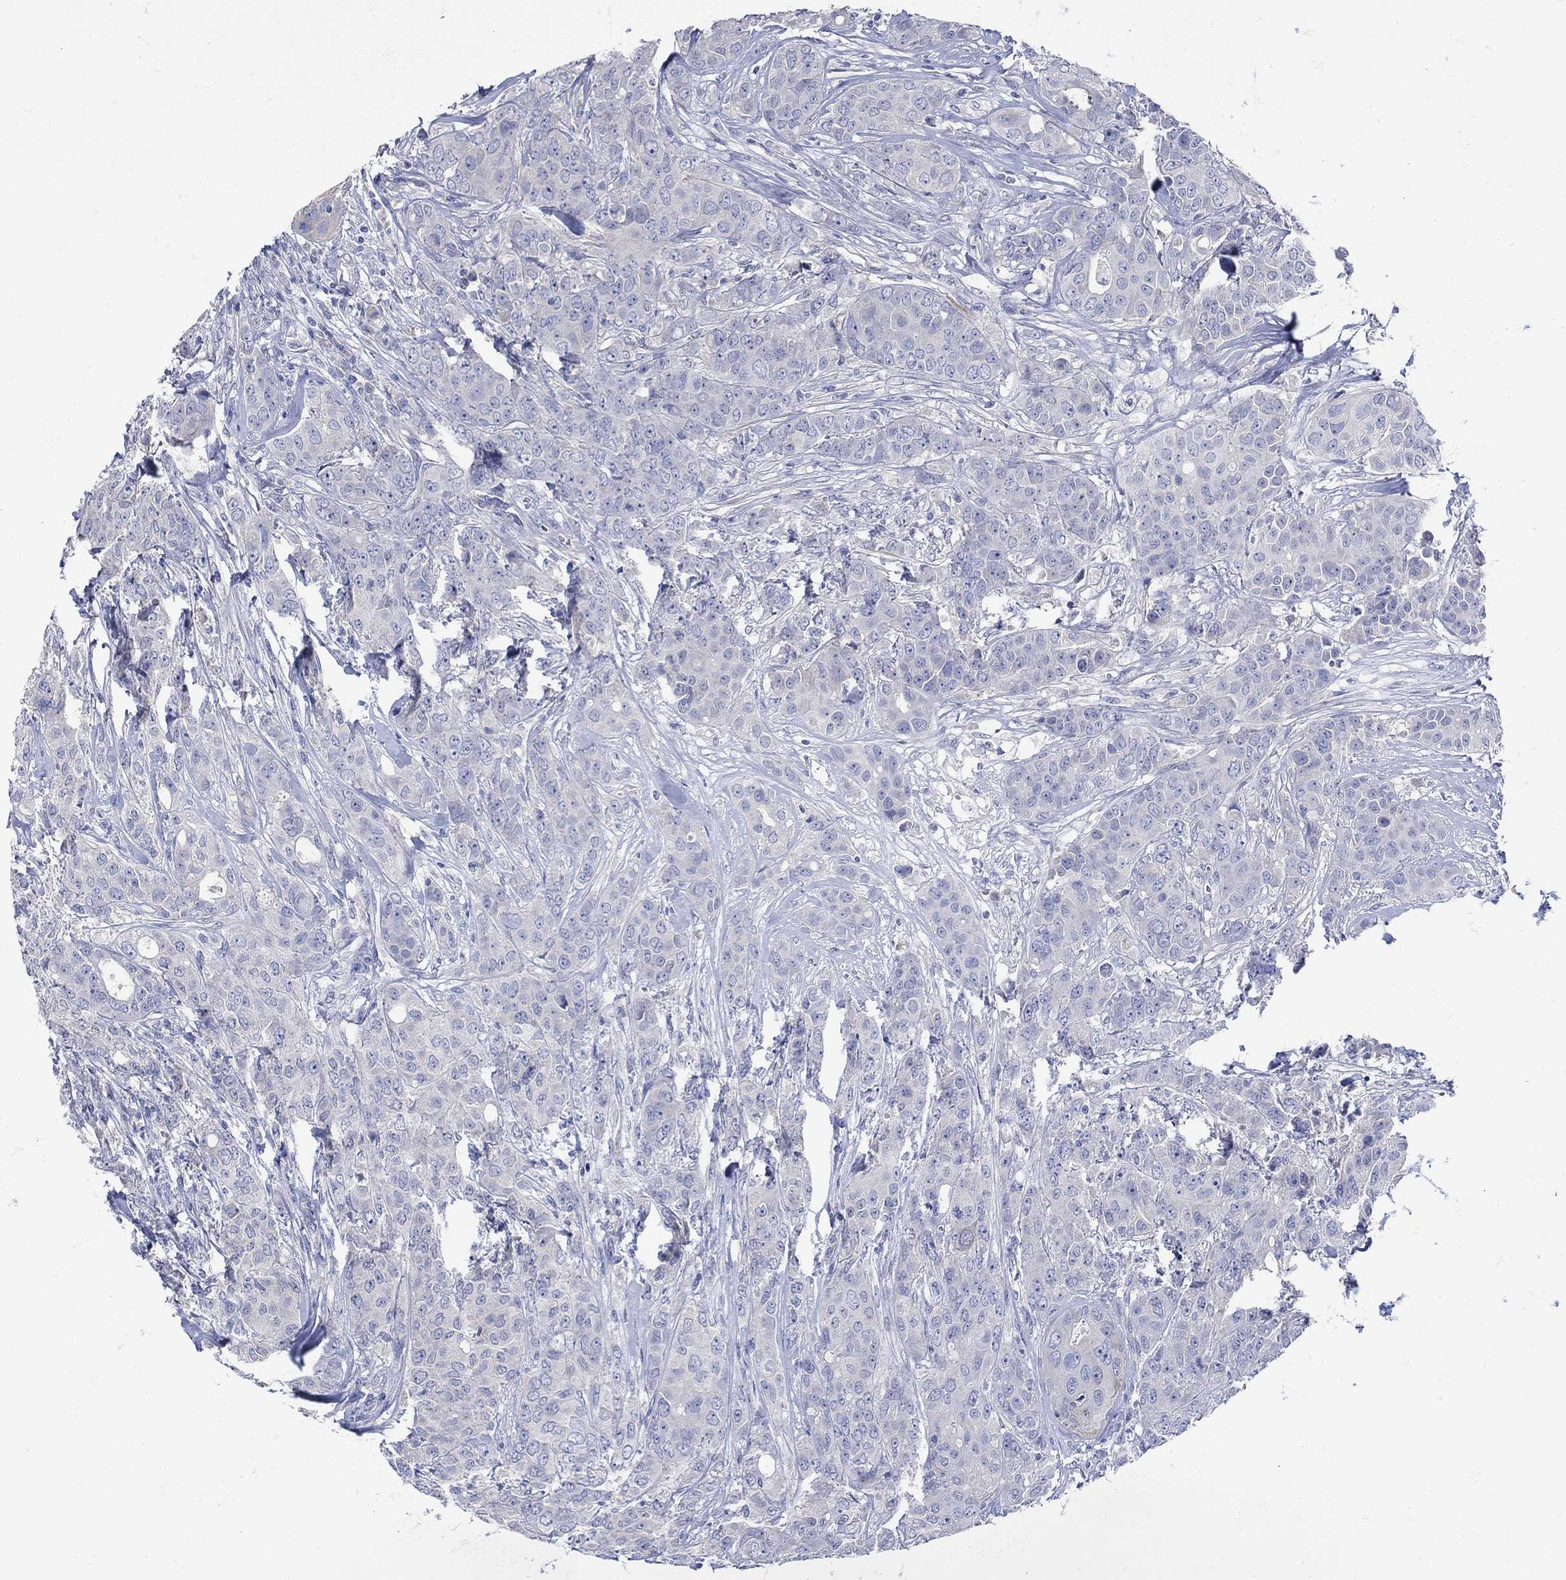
{"staining": {"intensity": "negative", "quantity": "none", "location": "none"}, "tissue": "breast cancer", "cell_type": "Tumor cells", "image_type": "cancer", "snomed": [{"axis": "morphology", "description": "Duct carcinoma"}, {"axis": "topography", "description": "Breast"}], "caption": "Photomicrograph shows no protein staining in tumor cells of breast intraductal carcinoma tissue. (DAB (3,3'-diaminobenzidine) immunohistochemistry (IHC), high magnification).", "gene": "MSI1", "patient": {"sex": "female", "age": 43}}